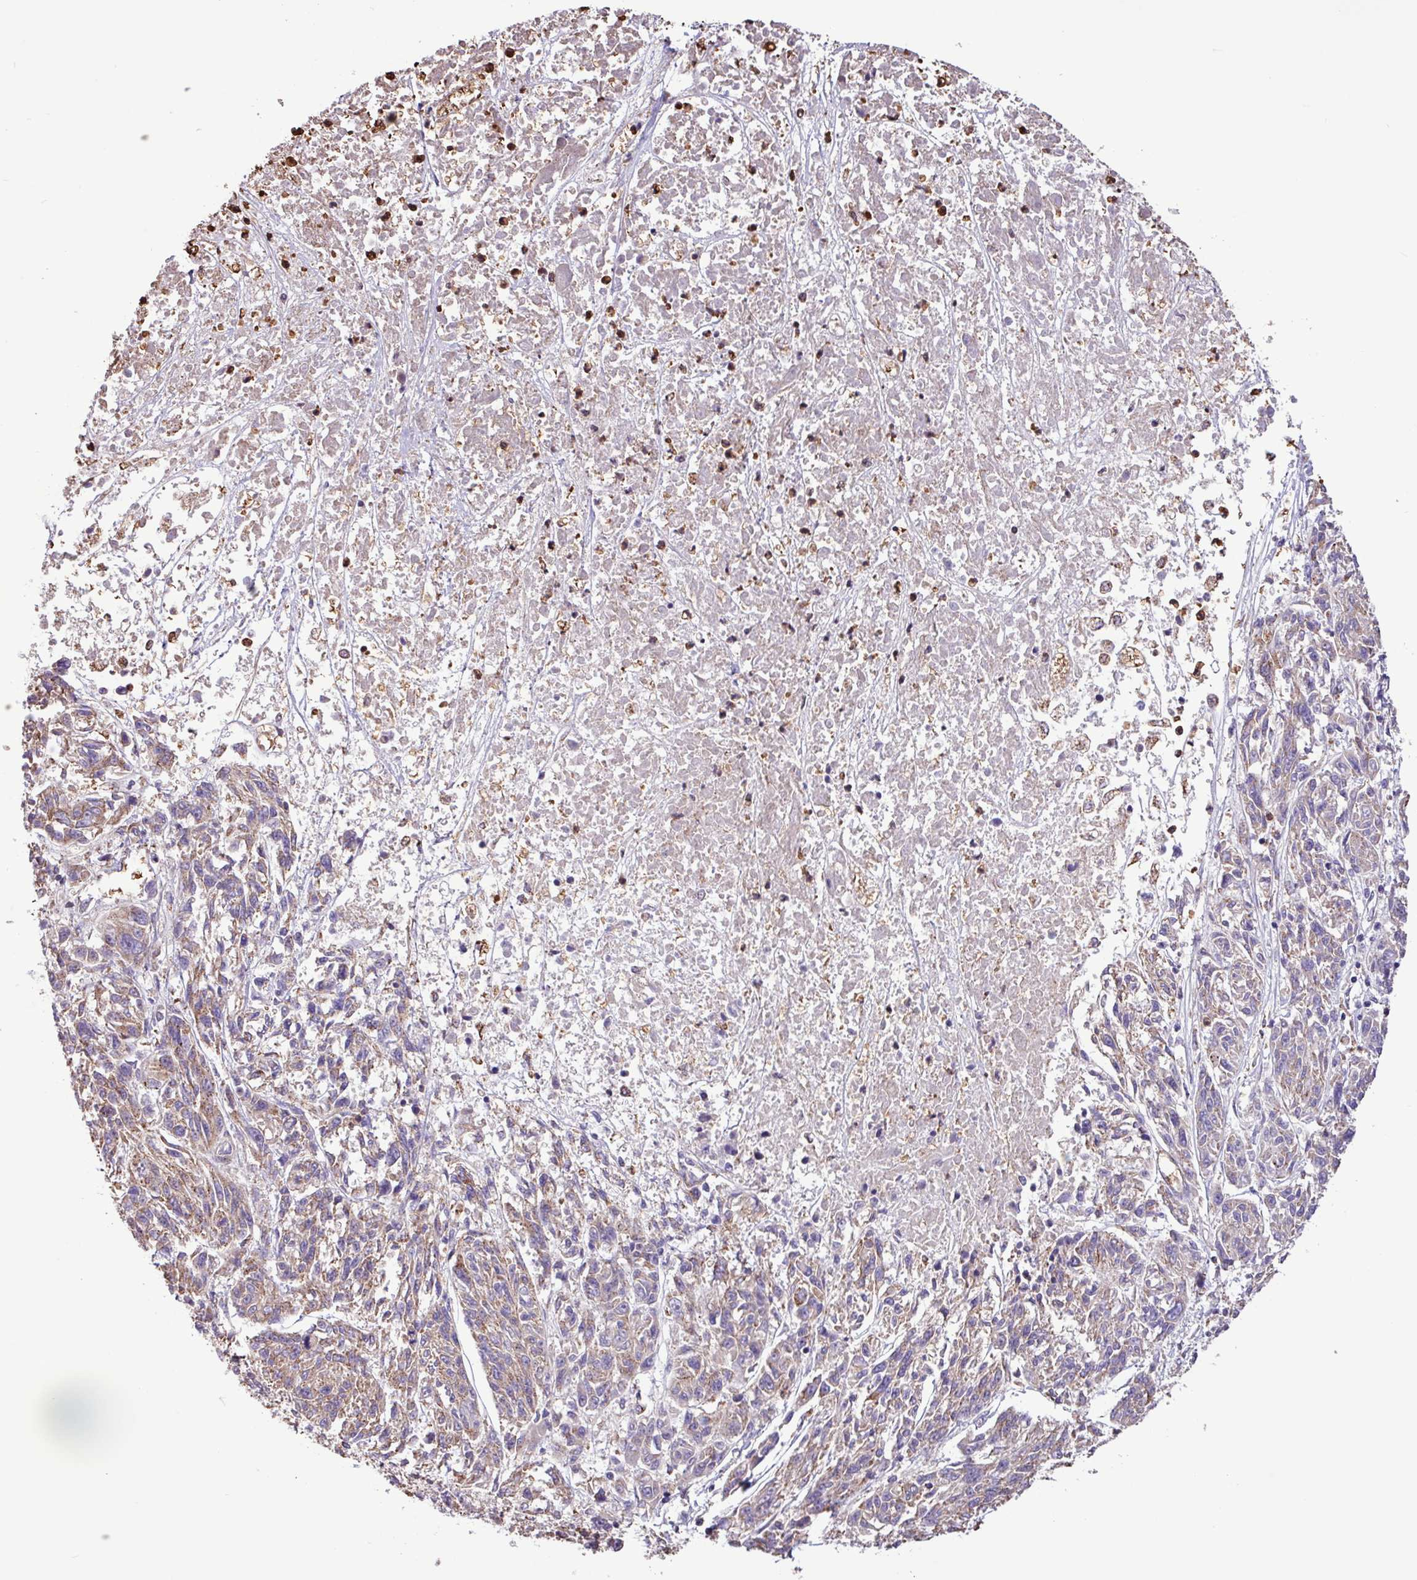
{"staining": {"intensity": "weak", "quantity": ">75%", "location": "cytoplasmic/membranous"}, "tissue": "melanoma", "cell_type": "Tumor cells", "image_type": "cancer", "snomed": [{"axis": "morphology", "description": "Malignant melanoma, NOS"}, {"axis": "topography", "description": "Skin"}], "caption": "Melanoma was stained to show a protein in brown. There is low levels of weak cytoplasmic/membranous positivity in approximately >75% of tumor cells. (Stains: DAB (3,3'-diaminobenzidine) in brown, nuclei in blue, Microscopy: brightfield microscopy at high magnification).", "gene": "CHST11", "patient": {"sex": "male", "age": 53}}